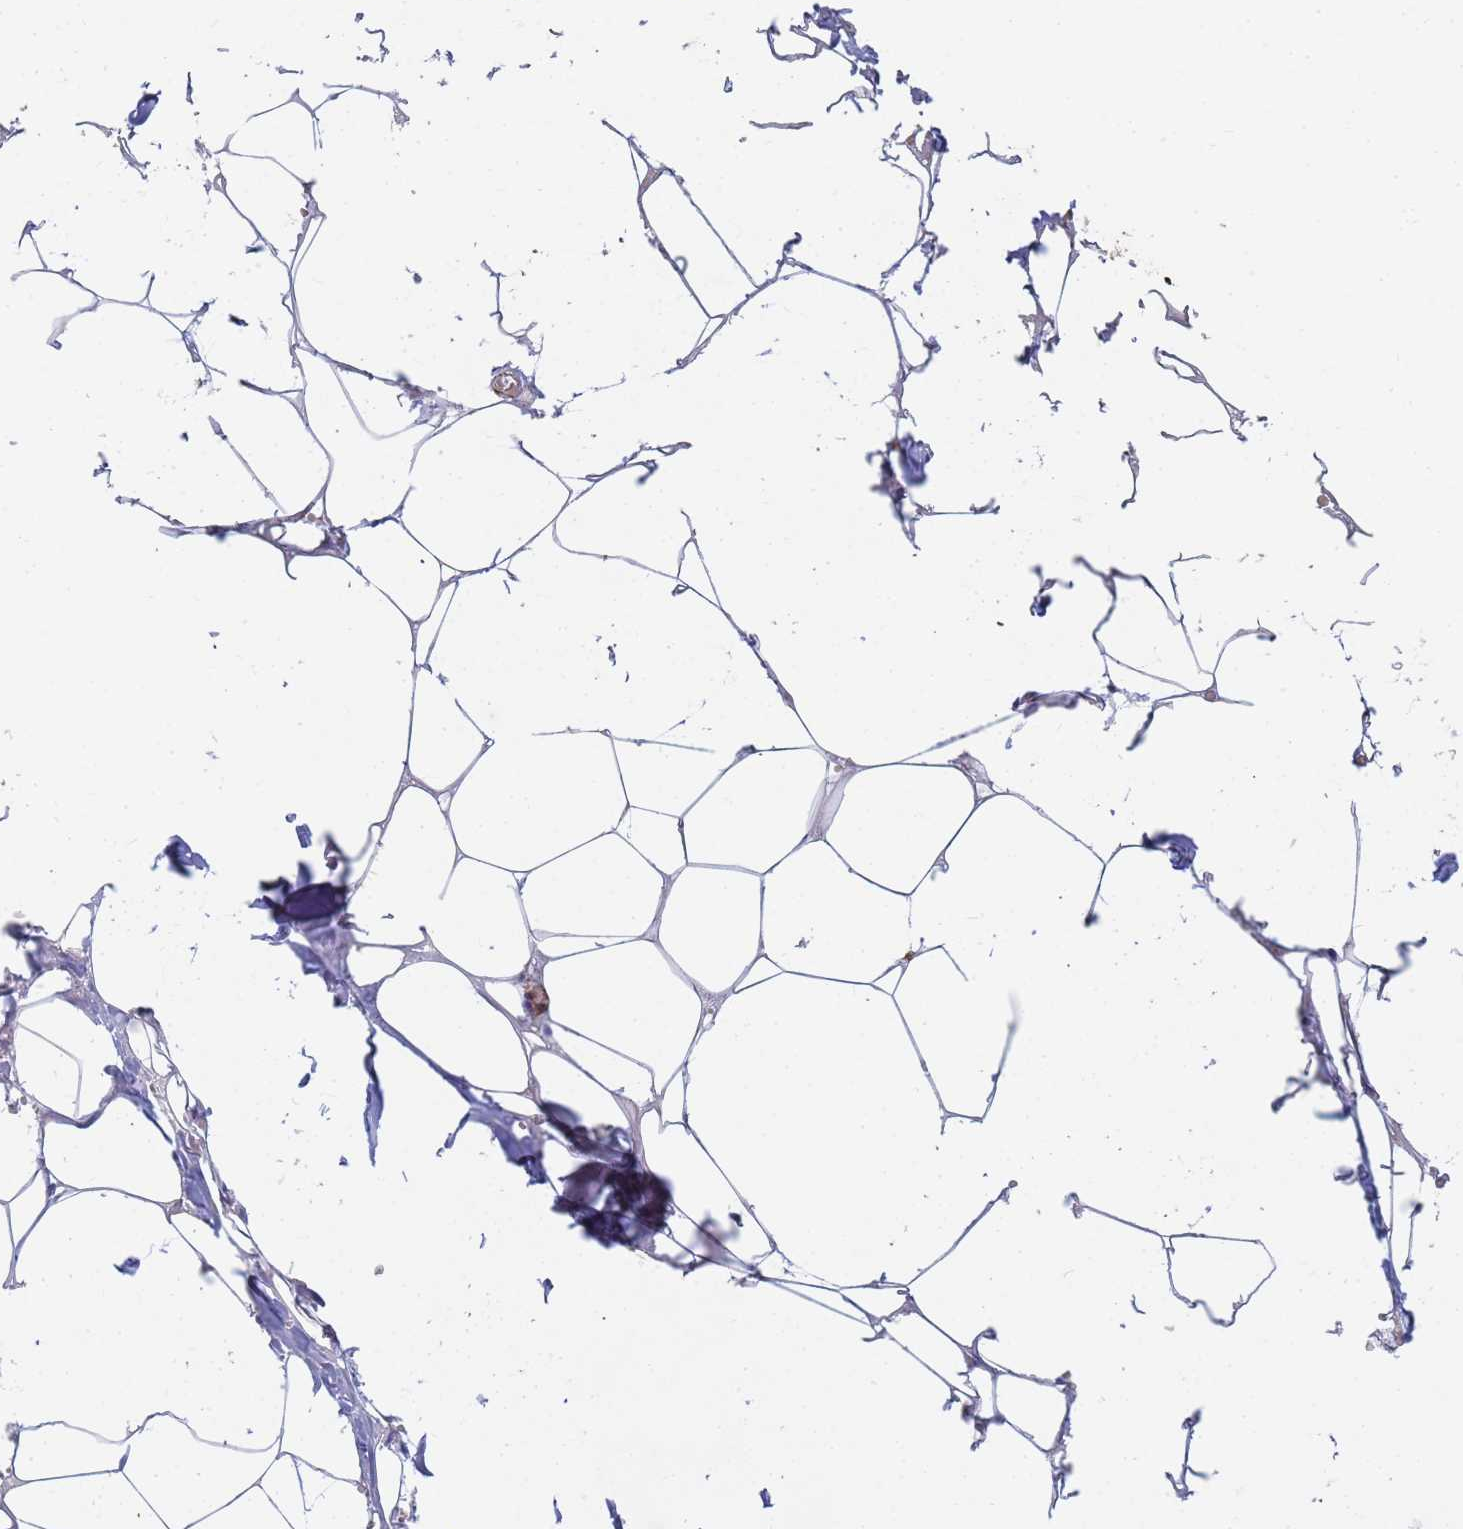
{"staining": {"intensity": "negative", "quantity": "none", "location": "none"}, "tissue": "adipose tissue", "cell_type": "Adipocytes", "image_type": "normal", "snomed": [{"axis": "morphology", "description": "Normal tissue, NOS"}, {"axis": "topography", "description": "Salivary gland"}, {"axis": "topography", "description": "Peripheral nerve tissue"}], "caption": "DAB immunohistochemical staining of normal human adipose tissue exhibits no significant positivity in adipocytes.", "gene": "TPM1", "patient": {"sex": "male", "age": 38}}